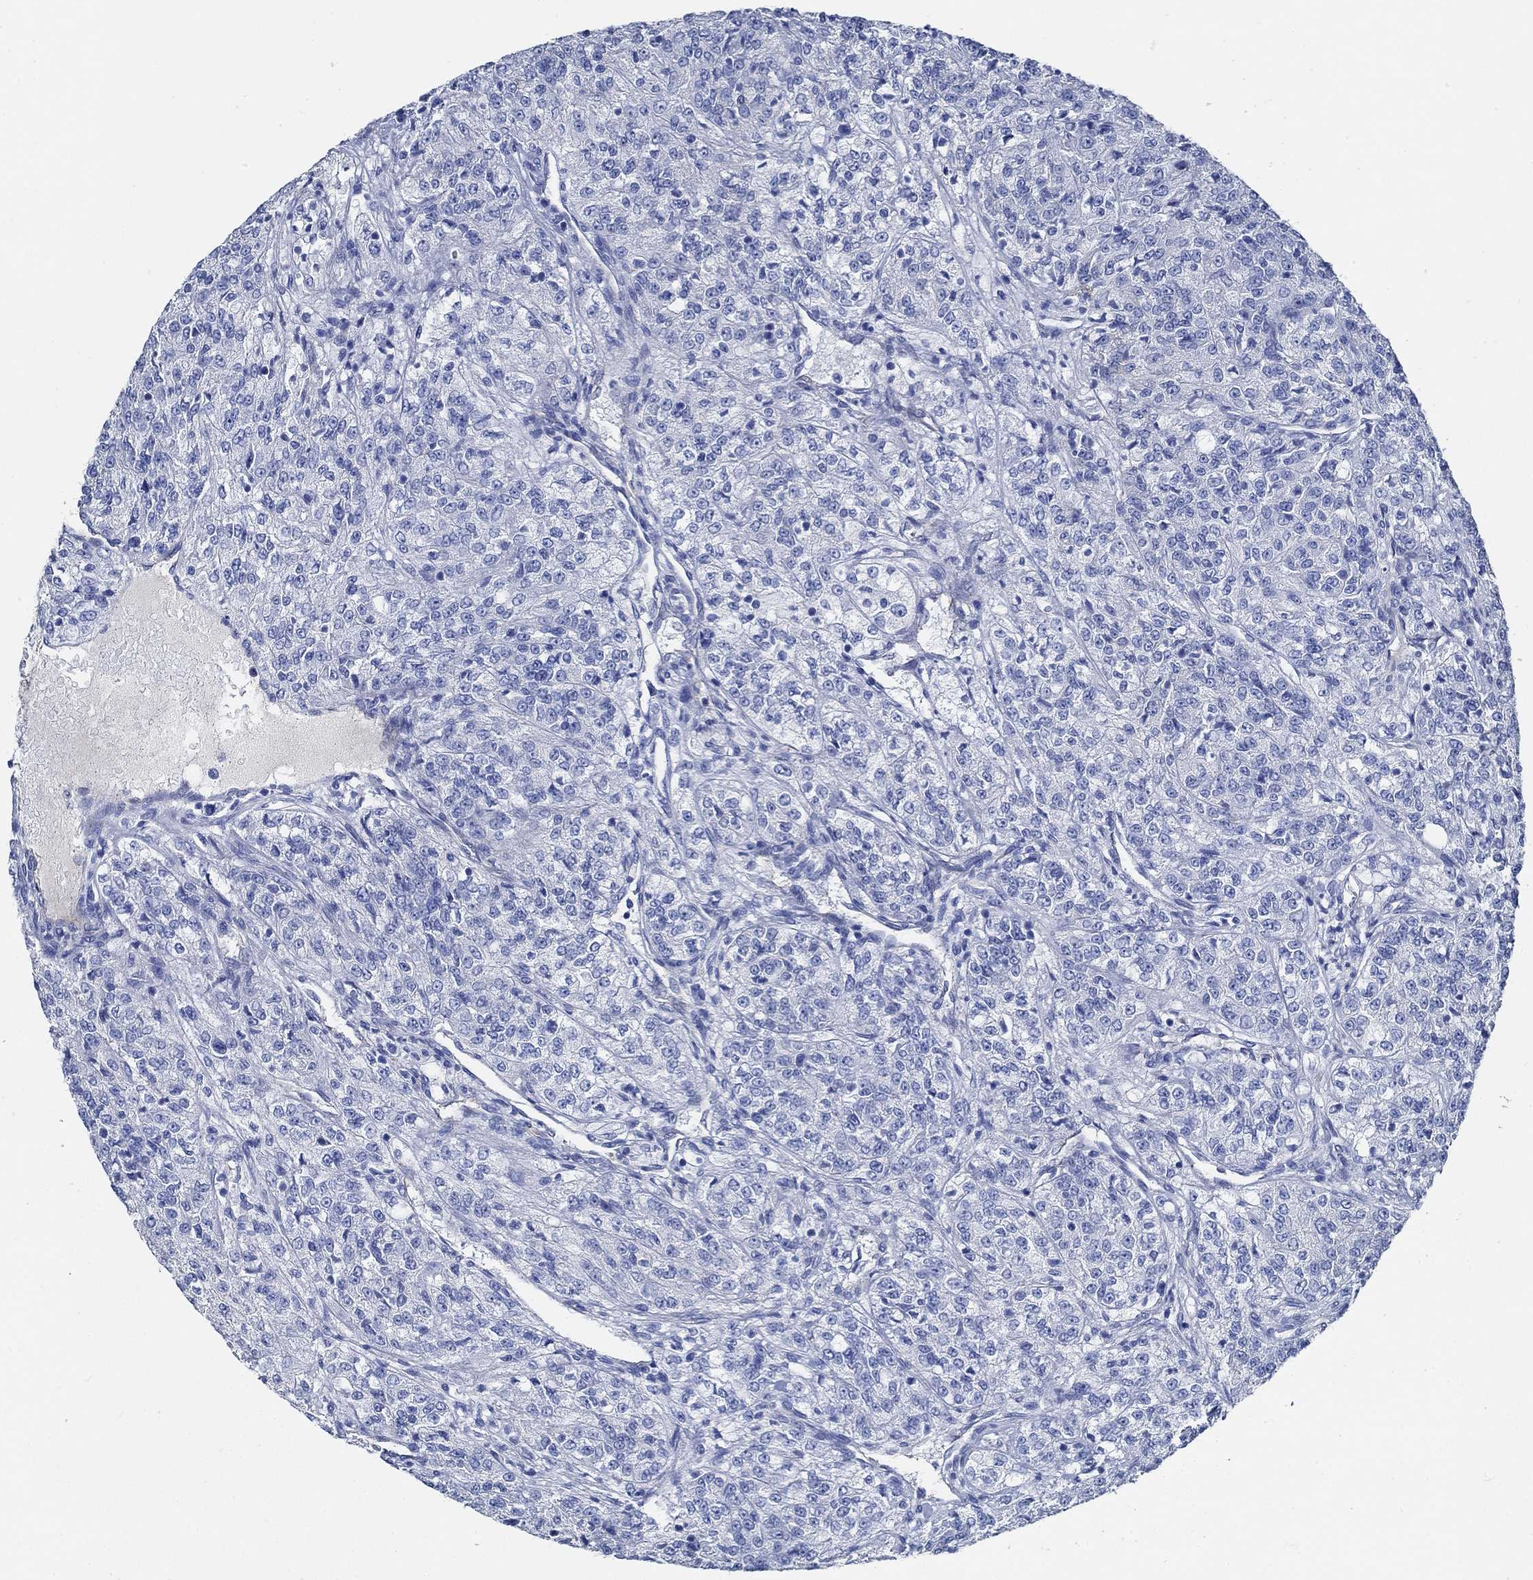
{"staining": {"intensity": "negative", "quantity": "none", "location": "none"}, "tissue": "renal cancer", "cell_type": "Tumor cells", "image_type": "cancer", "snomed": [{"axis": "morphology", "description": "Adenocarcinoma, NOS"}, {"axis": "topography", "description": "Kidney"}], "caption": "The photomicrograph displays no significant positivity in tumor cells of adenocarcinoma (renal).", "gene": "HECW2", "patient": {"sex": "female", "age": 63}}